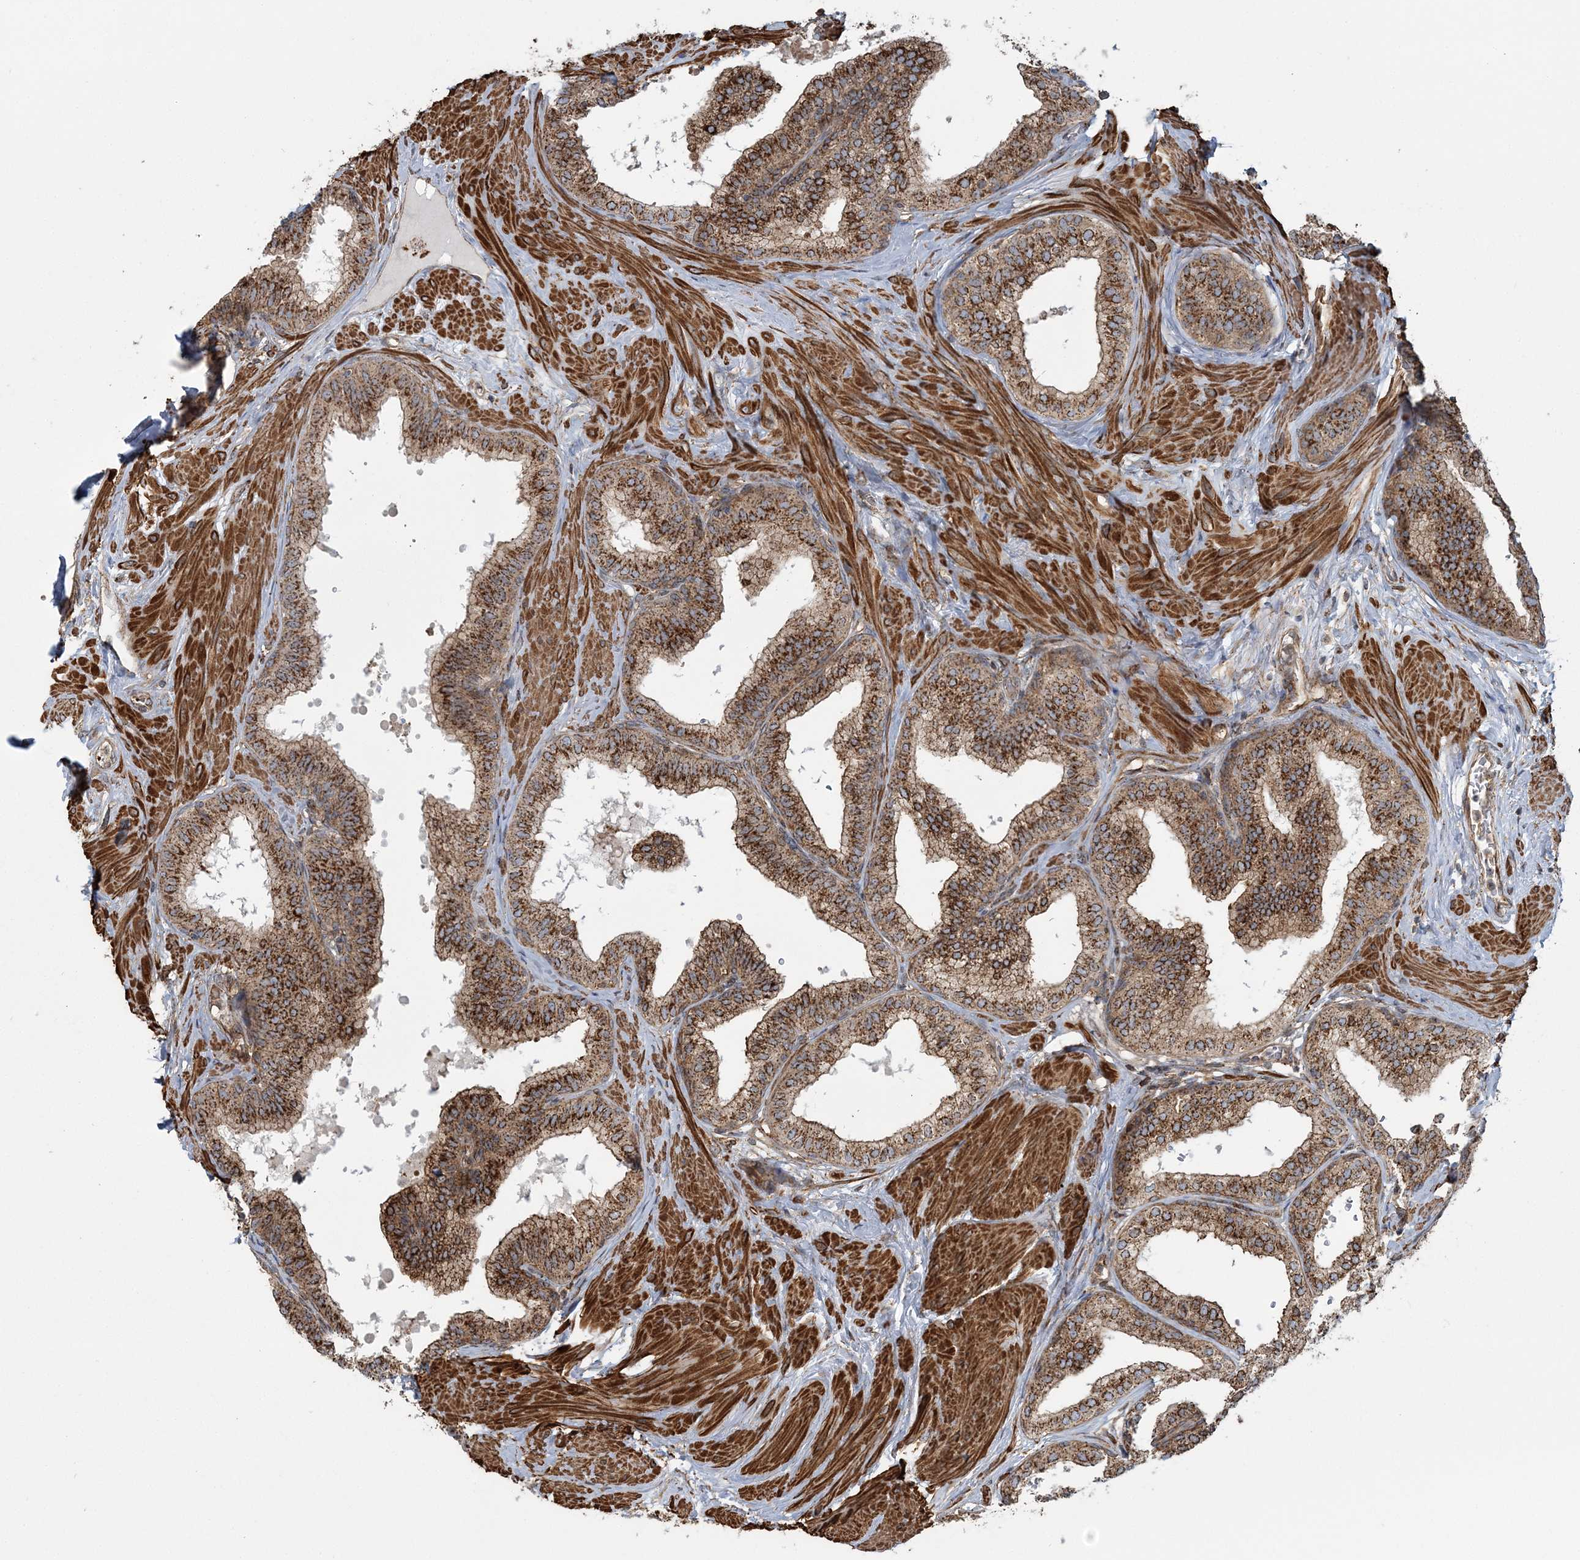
{"staining": {"intensity": "moderate", "quantity": ">75%", "location": "cytoplasmic/membranous"}, "tissue": "prostate", "cell_type": "Glandular cells", "image_type": "normal", "snomed": [{"axis": "morphology", "description": "Normal tissue, NOS"}, {"axis": "topography", "description": "Prostate"}], "caption": "Moderate cytoplasmic/membranous expression is present in approximately >75% of glandular cells in normal prostate. (Brightfield microscopy of DAB IHC at high magnification).", "gene": "TRAF3IP2", "patient": {"sex": "male", "age": 60}}